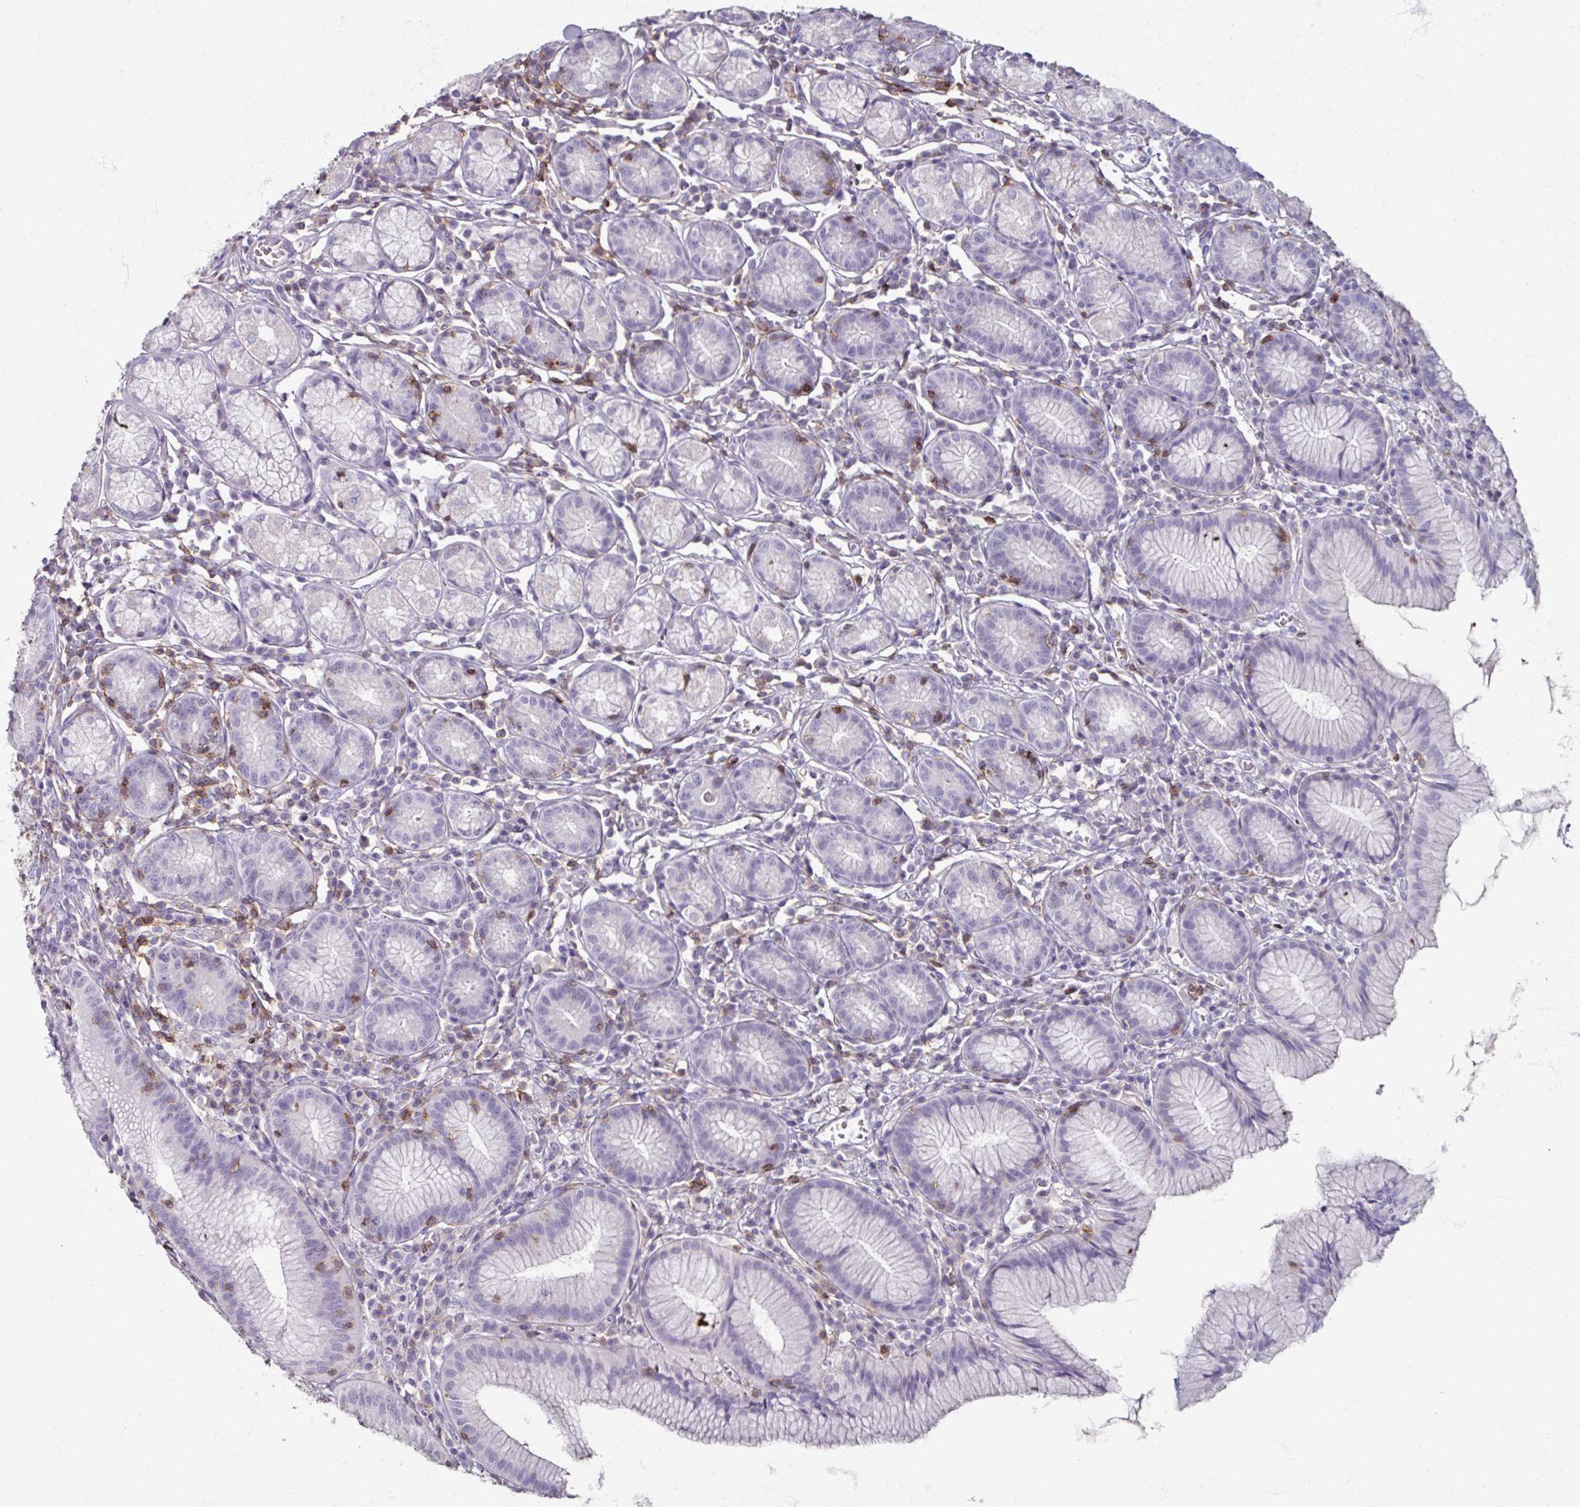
{"staining": {"intensity": "negative", "quantity": "none", "location": "none"}, "tissue": "stomach", "cell_type": "Glandular cells", "image_type": "normal", "snomed": [{"axis": "morphology", "description": "Normal tissue, NOS"}, {"axis": "topography", "description": "Stomach"}], "caption": "DAB (3,3'-diaminobenzidine) immunohistochemical staining of unremarkable human stomach reveals no significant positivity in glandular cells.", "gene": "PTPRC", "patient": {"sex": "male", "age": 55}}